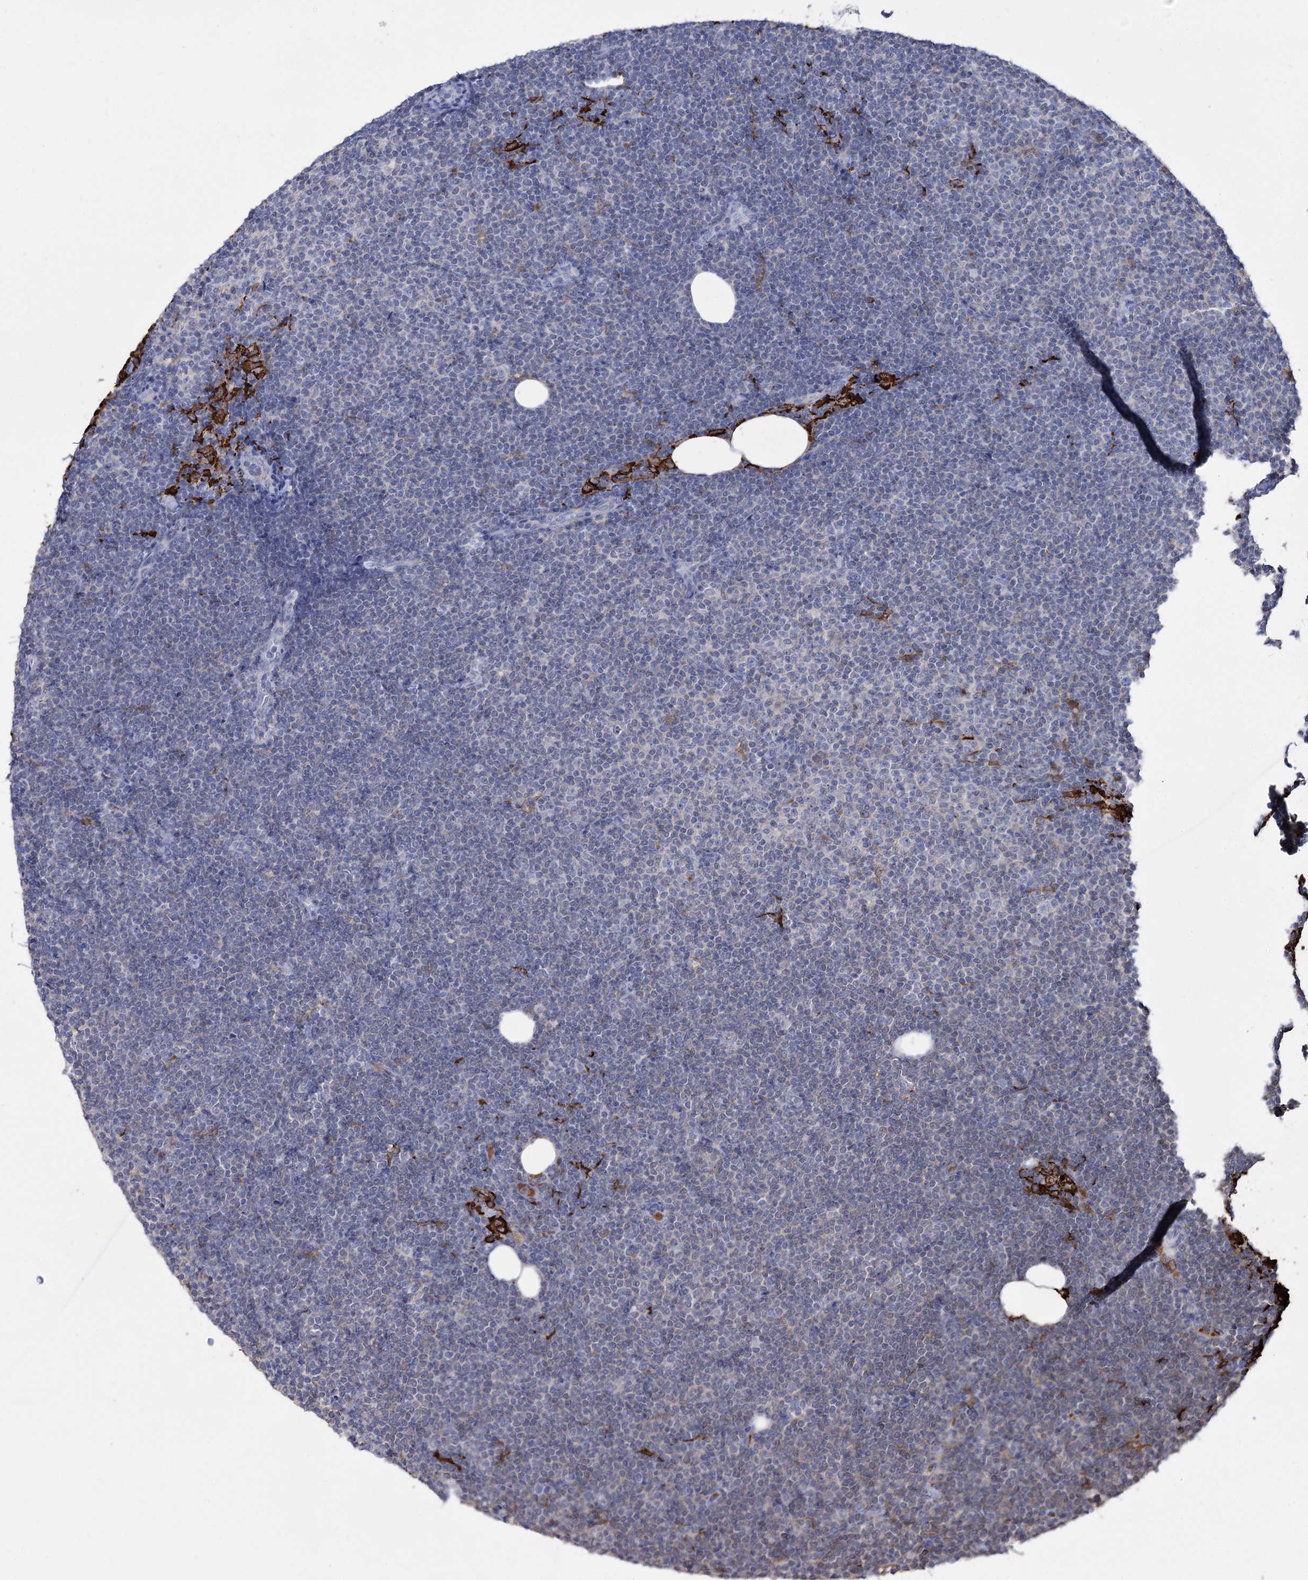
{"staining": {"intensity": "negative", "quantity": "none", "location": "none"}, "tissue": "lymphoma", "cell_type": "Tumor cells", "image_type": "cancer", "snomed": [{"axis": "morphology", "description": "Malignant lymphoma, non-Hodgkin's type, Low grade"}, {"axis": "topography", "description": "Lymph node"}], "caption": "Immunohistochemistry (IHC) of low-grade malignant lymphoma, non-Hodgkin's type shows no staining in tumor cells. Nuclei are stained in blue.", "gene": "ZNF622", "patient": {"sex": "female", "age": 53}}